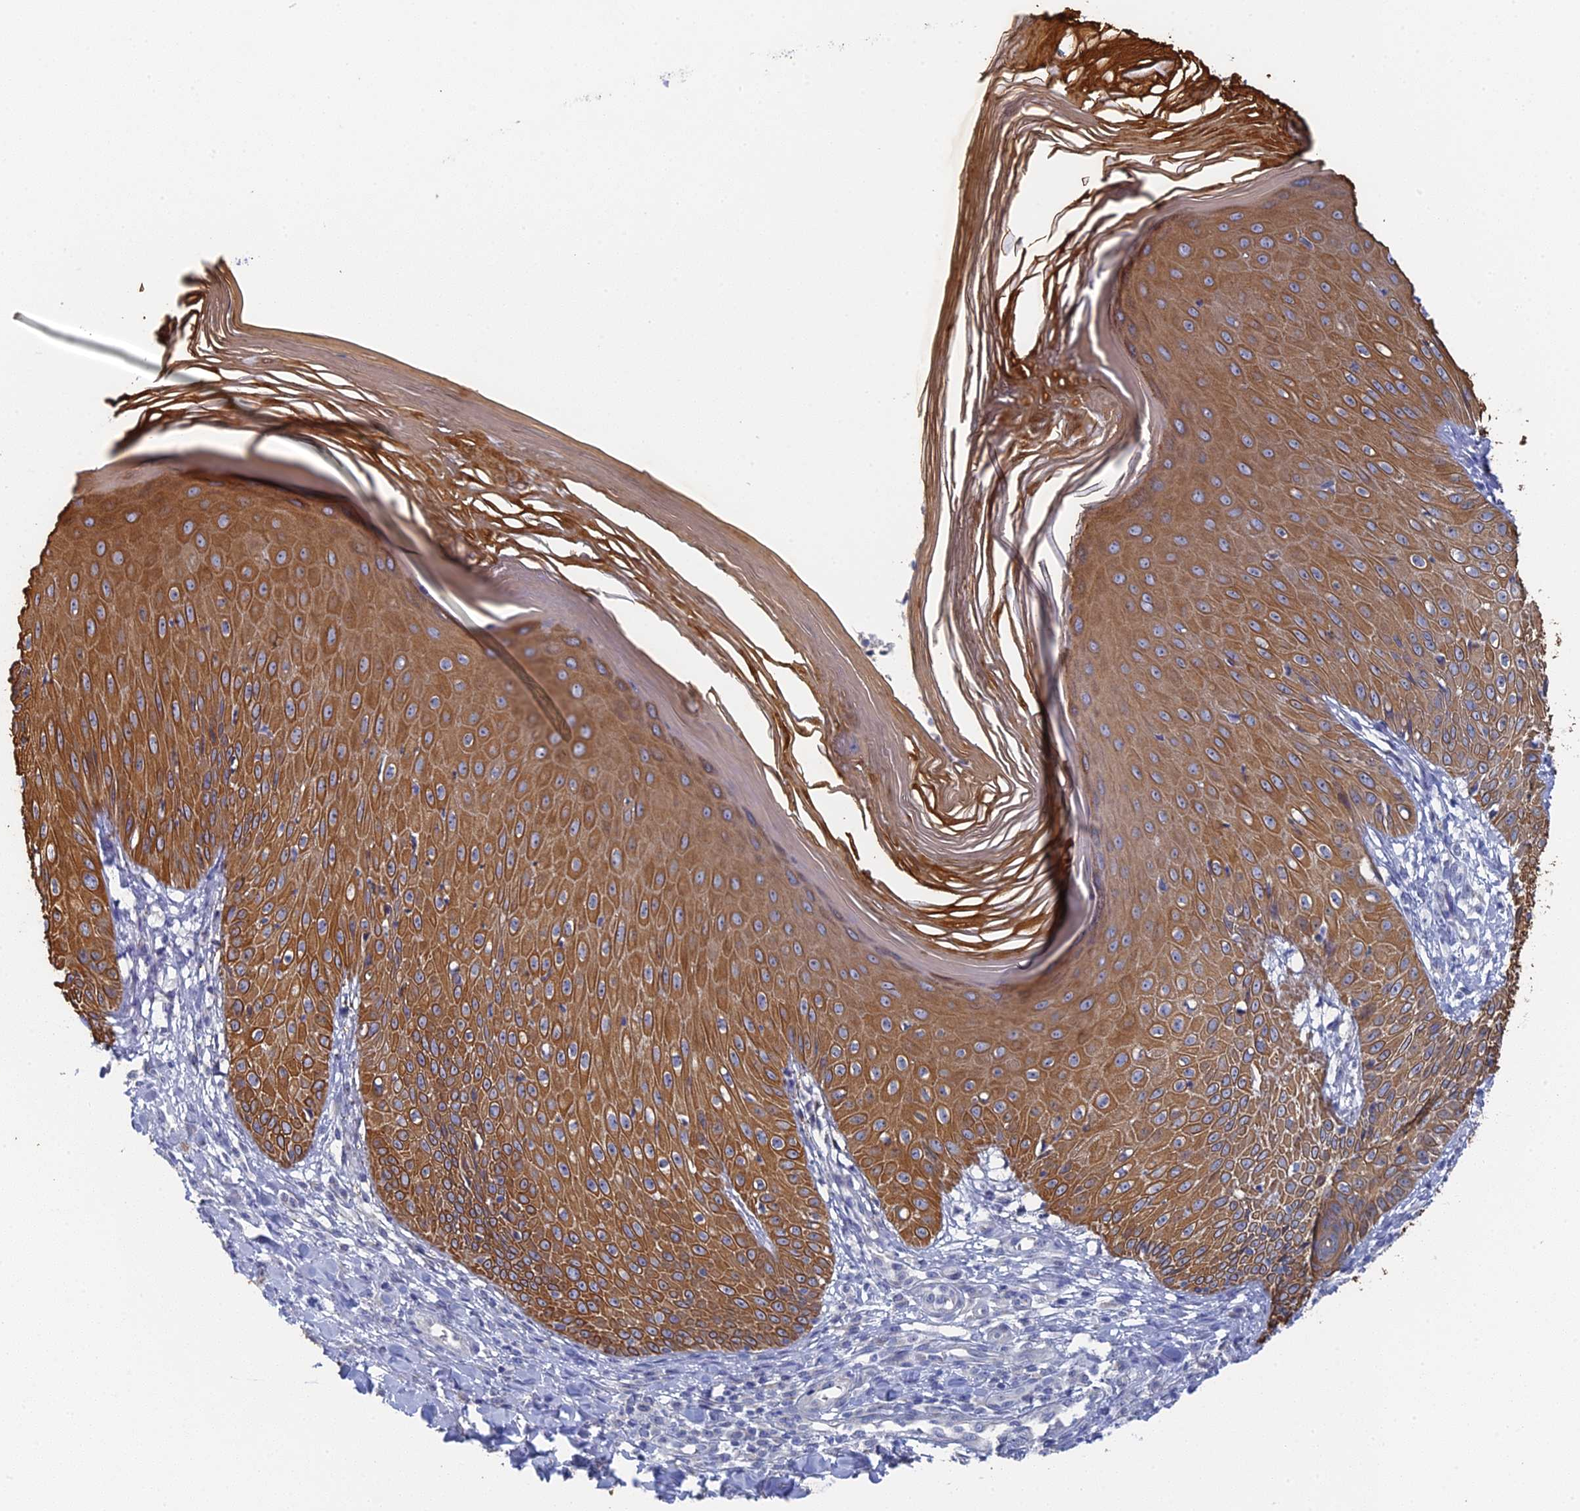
{"staining": {"intensity": "strong", "quantity": ">75%", "location": "cytoplasmic/membranous"}, "tissue": "skin", "cell_type": "Epidermal cells", "image_type": "normal", "snomed": [{"axis": "morphology", "description": "Normal tissue, NOS"}, {"axis": "morphology", "description": "Inflammation, NOS"}, {"axis": "topography", "description": "Soft tissue"}, {"axis": "topography", "description": "Anal"}], "caption": "A high amount of strong cytoplasmic/membranous staining is seen in about >75% of epidermal cells in normal skin. (DAB (3,3'-diaminobenzidine) IHC with brightfield microscopy, high magnification).", "gene": "SRFBP1", "patient": {"sex": "female", "age": 15}}